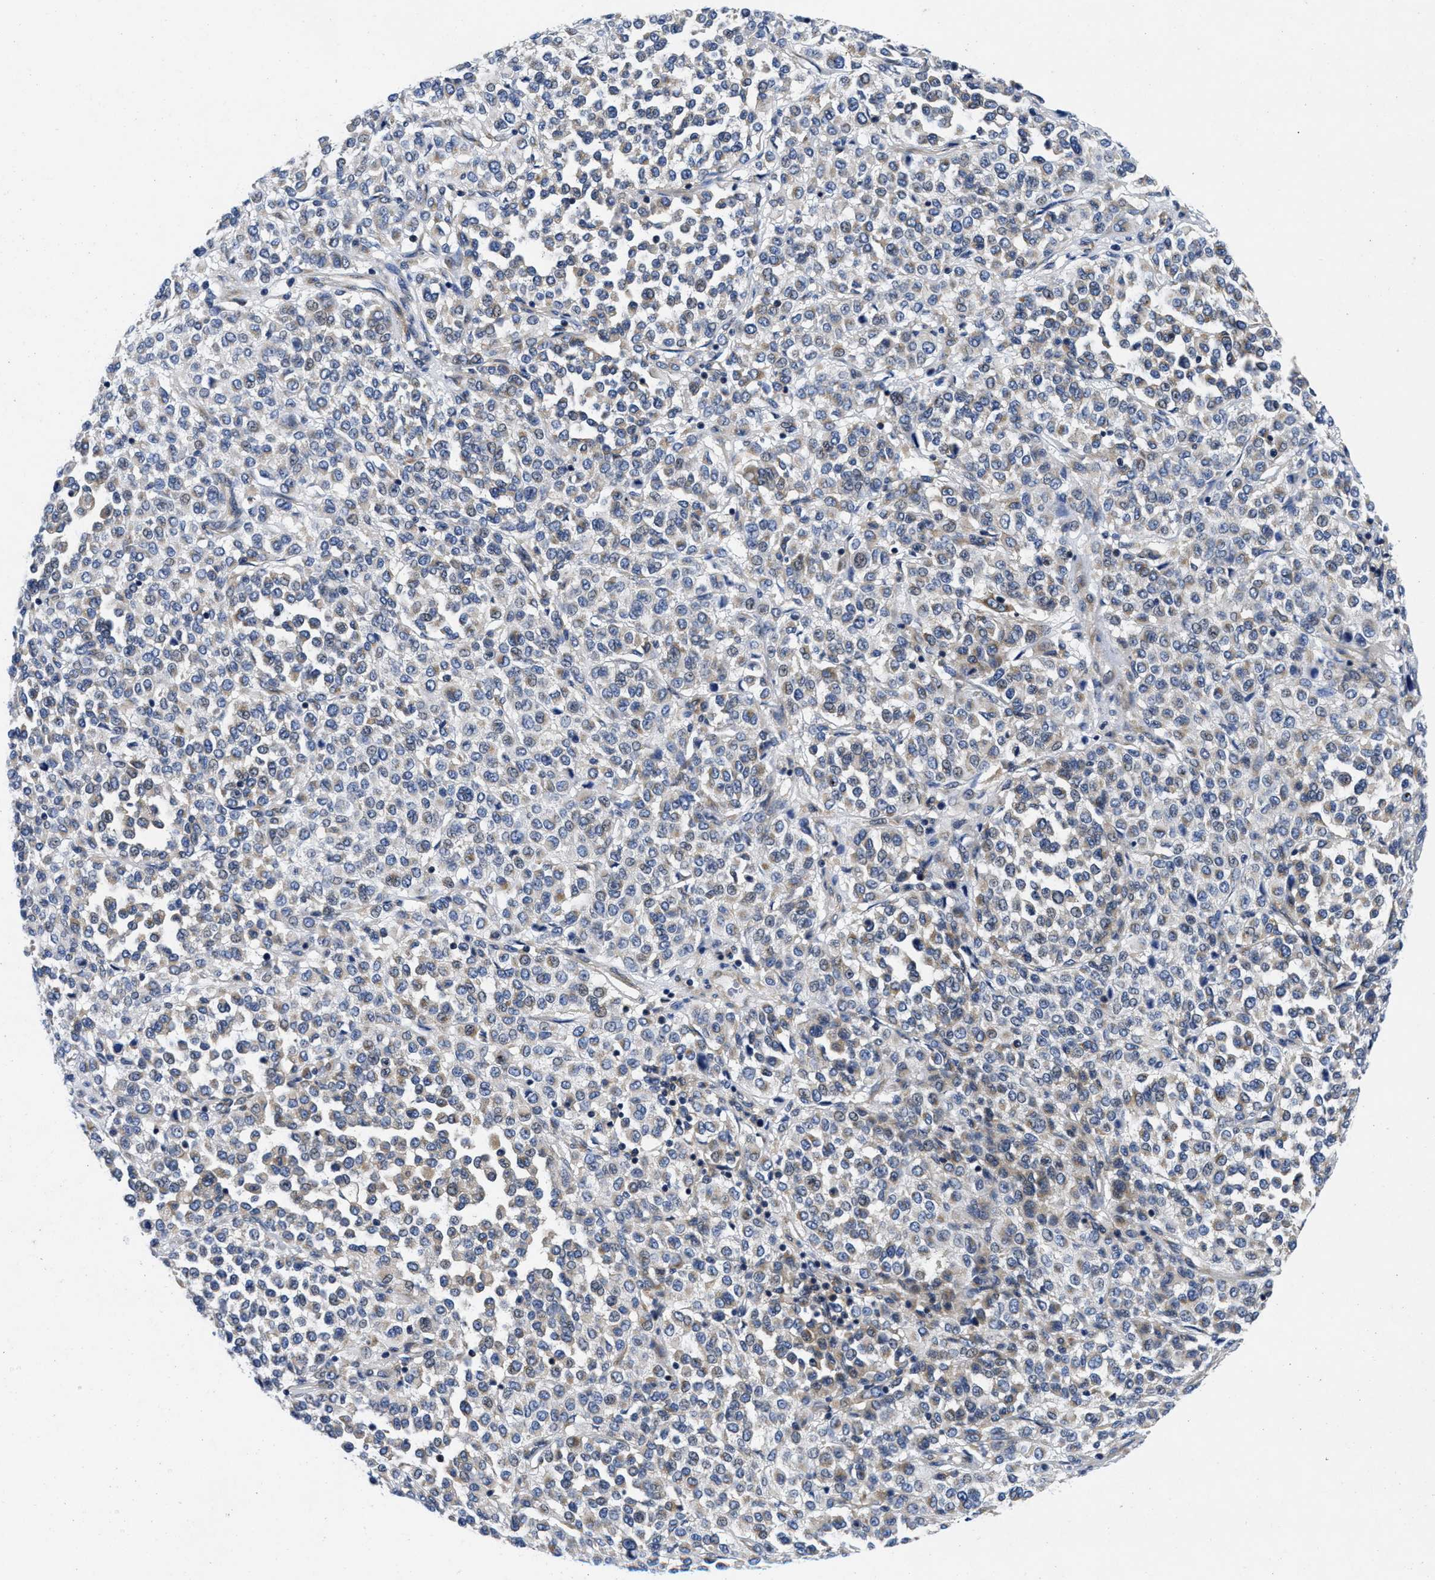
{"staining": {"intensity": "weak", "quantity": "25%-75%", "location": "cytoplasmic/membranous"}, "tissue": "melanoma", "cell_type": "Tumor cells", "image_type": "cancer", "snomed": [{"axis": "morphology", "description": "Malignant melanoma, Metastatic site"}, {"axis": "topography", "description": "Pancreas"}], "caption": "Brown immunohistochemical staining in malignant melanoma (metastatic site) demonstrates weak cytoplasmic/membranous staining in about 25%-75% of tumor cells.", "gene": "LAD1", "patient": {"sex": "female", "age": 30}}